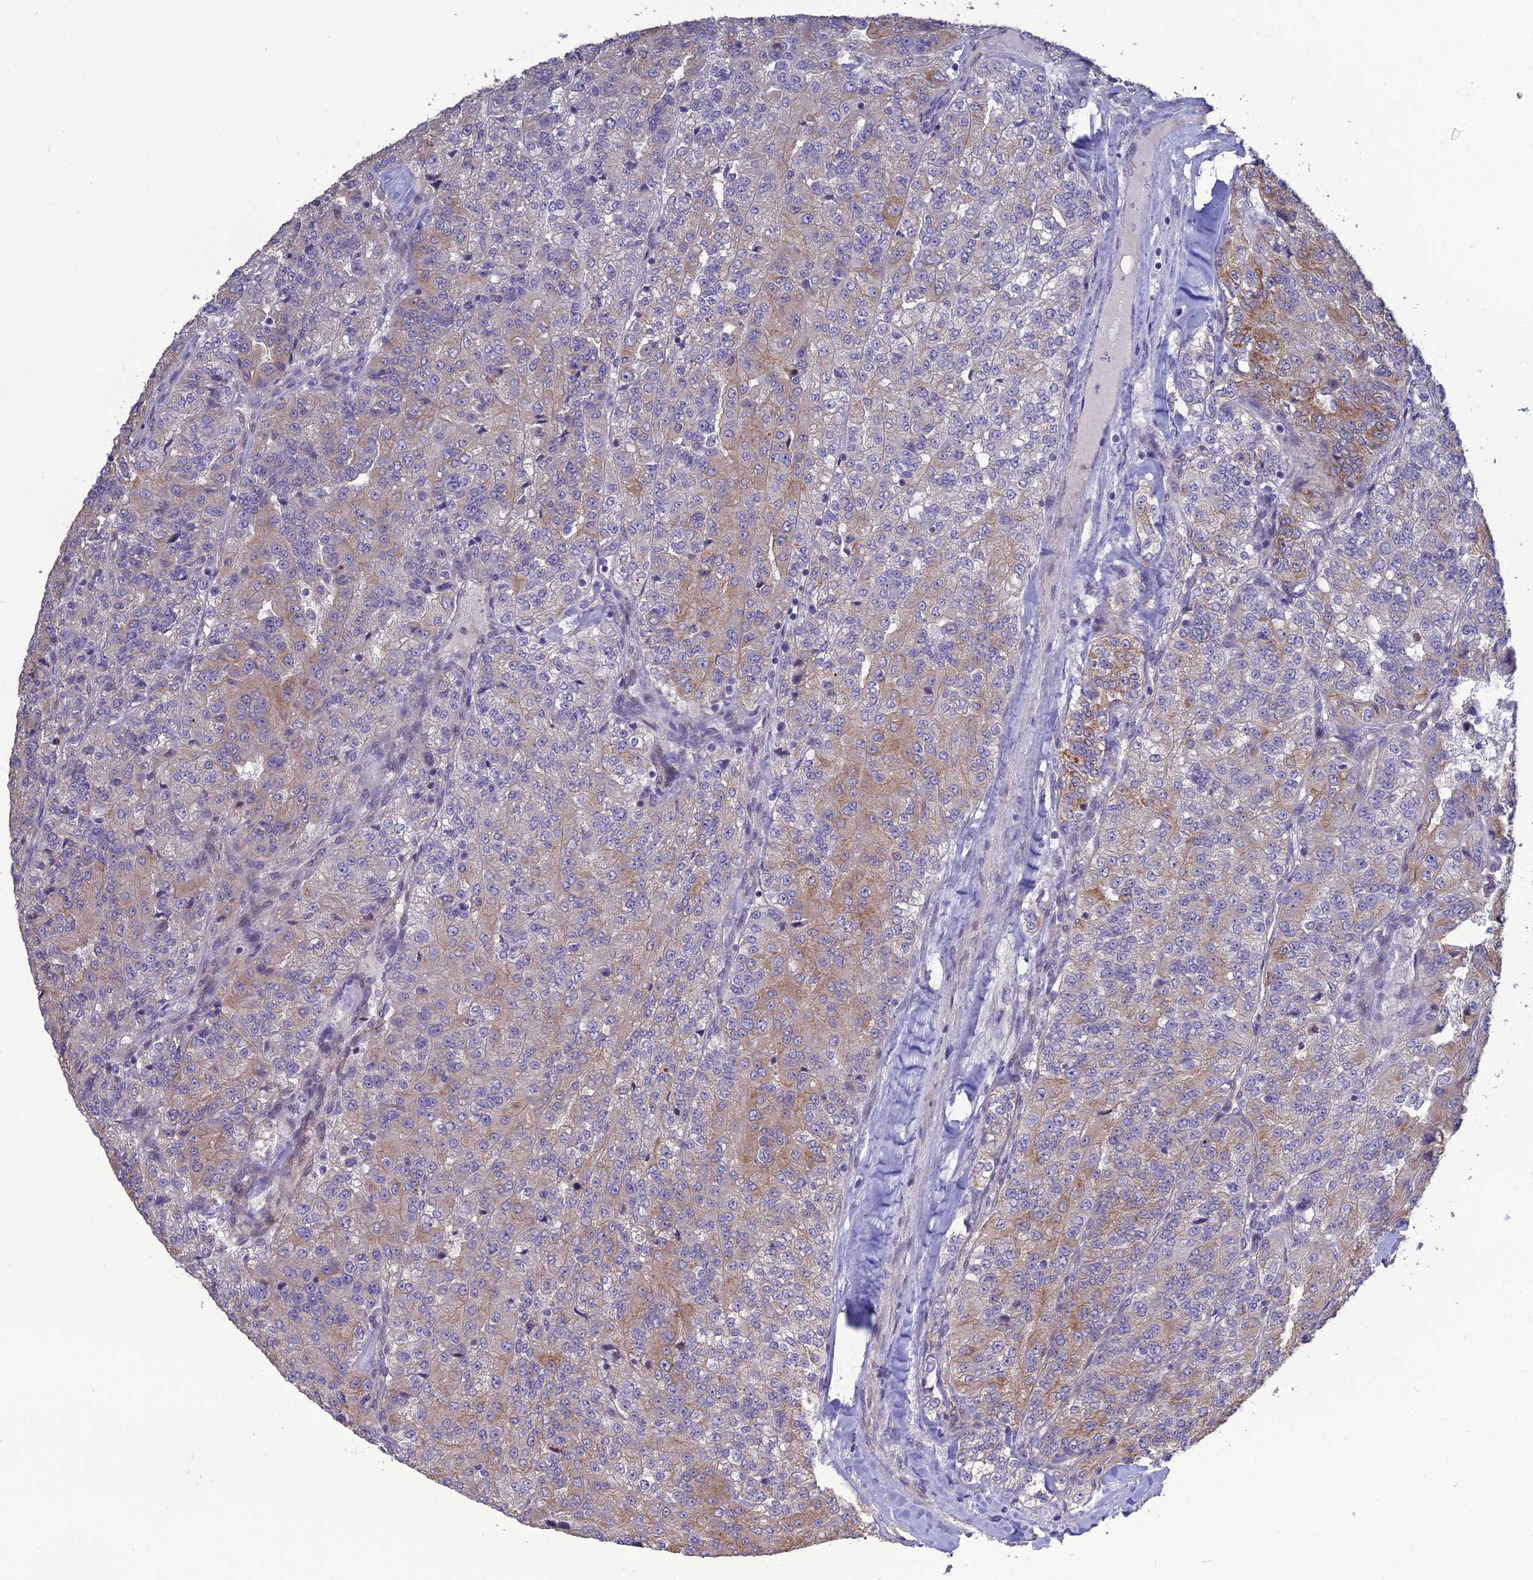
{"staining": {"intensity": "moderate", "quantity": "25%-75%", "location": "cytoplasmic/membranous"}, "tissue": "renal cancer", "cell_type": "Tumor cells", "image_type": "cancer", "snomed": [{"axis": "morphology", "description": "Adenocarcinoma, NOS"}, {"axis": "topography", "description": "Kidney"}], "caption": "A brown stain labels moderate cytoplasmic/membranous expression of a protein in renal cancer (adenocarcinoma) tumor cells.", "gene": "LZTS2", "patient": {"sex": "female", "age": 63}}